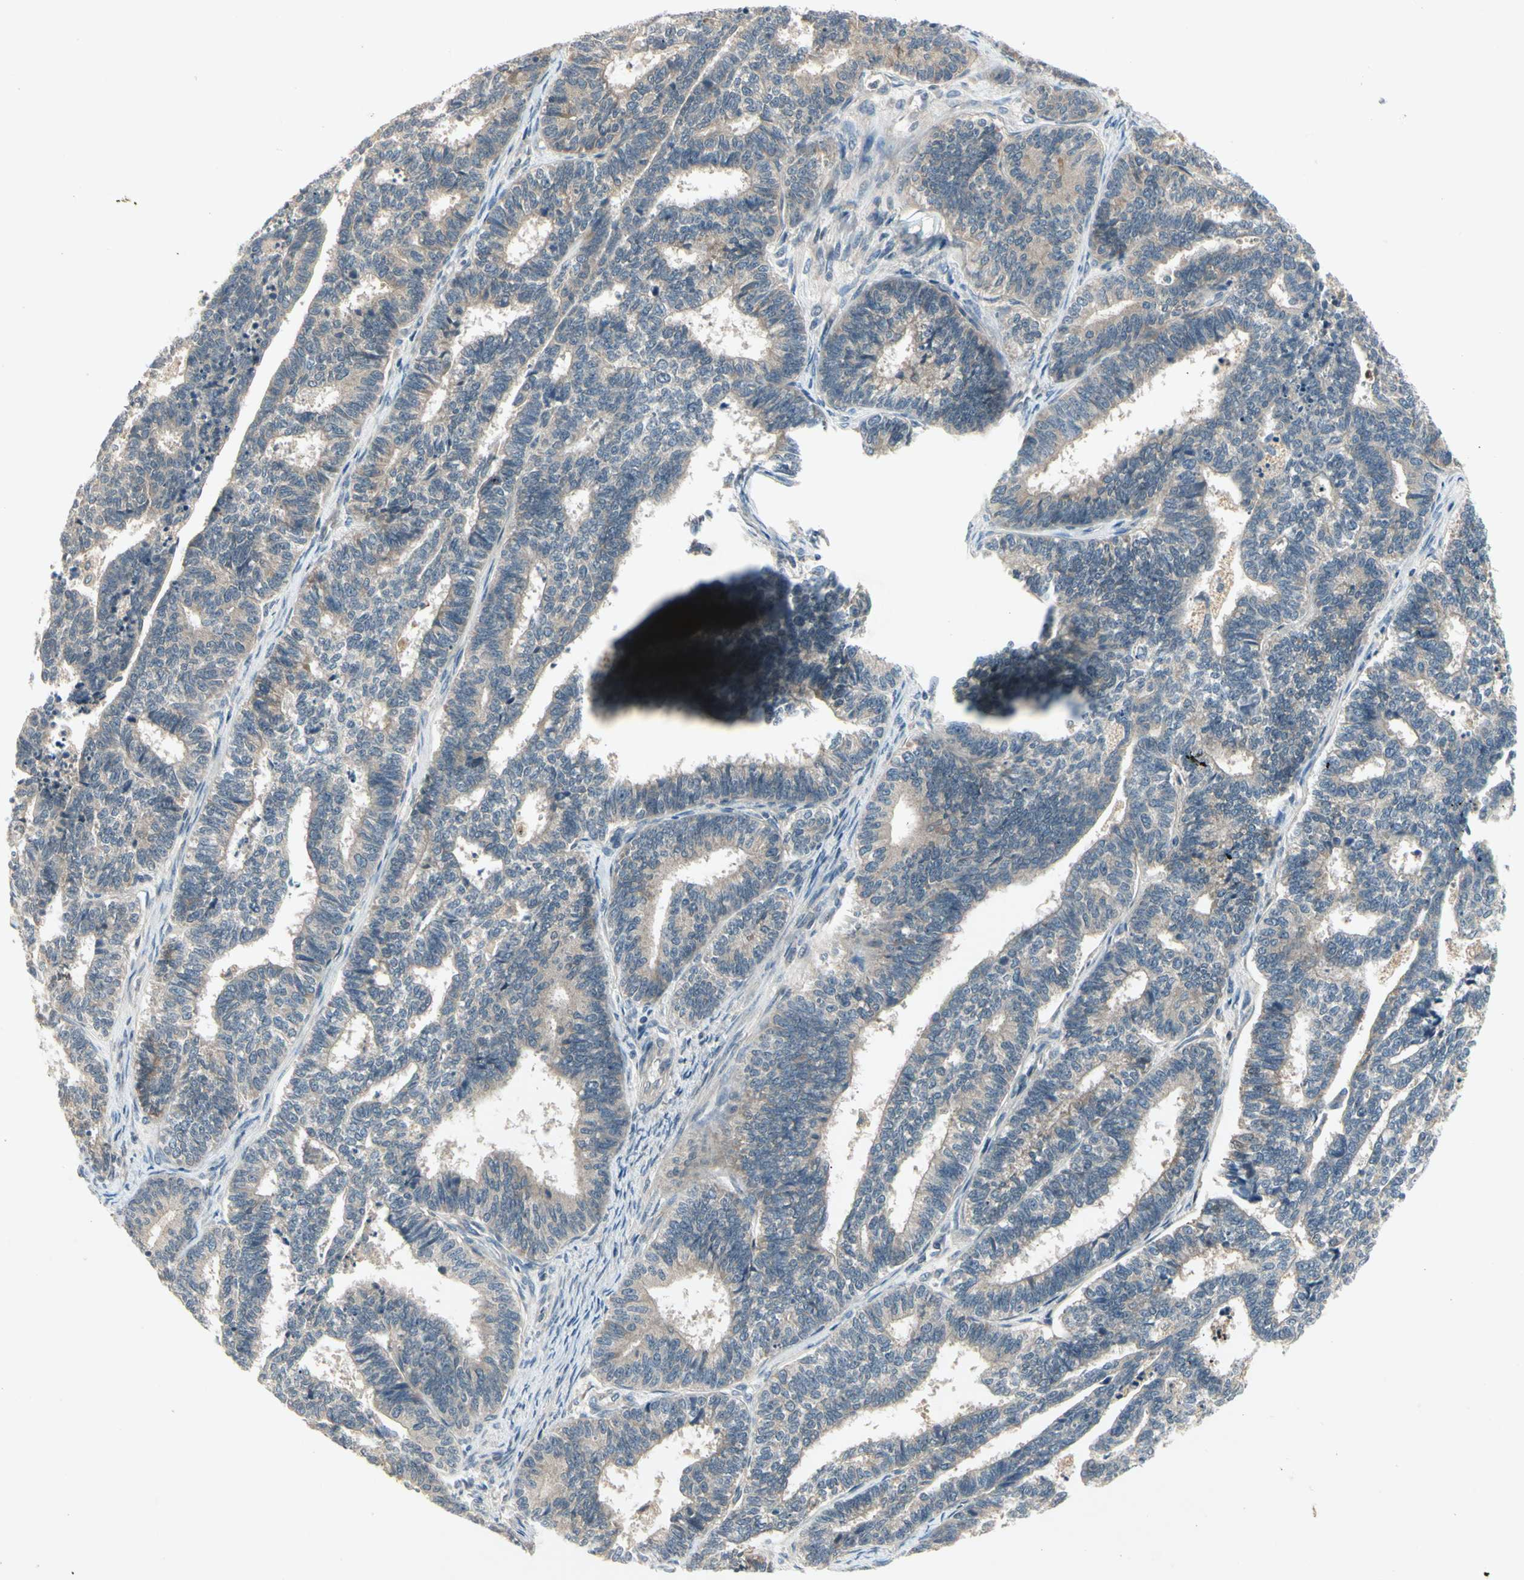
{"staining": {"intensity": "weak", "quantity": "25%-75%", "location": "cytoplasmic/membranous"}, "tissue": "endometrial cancer", "cell_type": "Tumor cells", "image_type": "cancer", "snomed": [{"axis": "morphology", "description": "Adenocarcinoma, NOS"}, {"axis": "topography", "description": "Endometrium"}], "caption": "Immunohistochemical staining of human endometrial adenocarcinoma displays weak cytoplasmic/membranous protein staining in approximately 25%-75% of tumor cells. (DAB IHC, brown staining for protein, blue staining for nuclei).", "gene": "CCL4", "patient": {"sex": "female", "age": 70}}